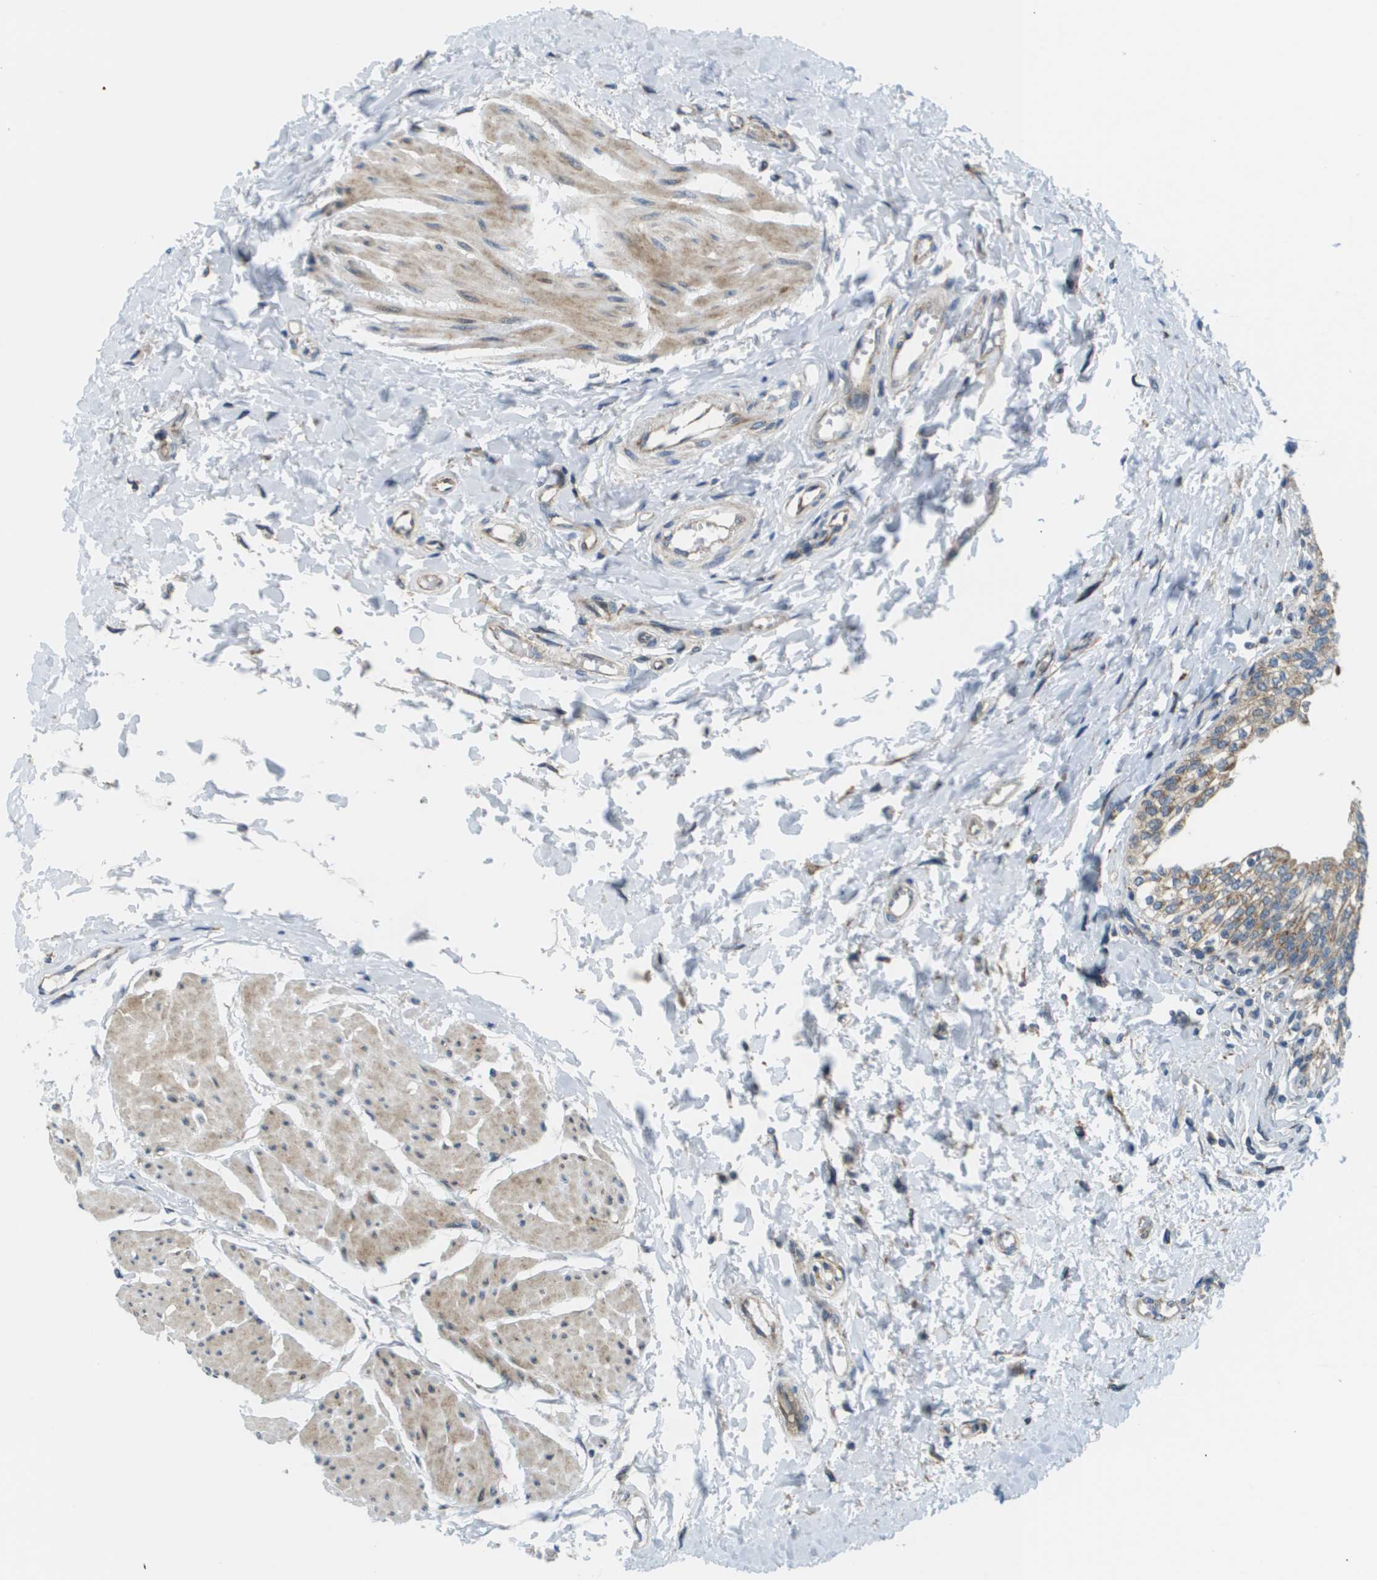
{"staining": {"intensity": "moderate", "quantity": "25%-75%", "location": "cytoplasmic/membranous"}, "tissue": "urinary bladder", "cell_type": "Urothelial cells", "image_type": "normal", "snomed": [{"axis": "morphology", "description": "Normal tissue, NOS"}, {"axis": "topography", "description": "Urinary bladder"}], "caption": "Immunohistochemistry (DAB (3,3'-diaminobenzidine)) staining of normal urinary bladder displays moderate cytoplasmic/membranous protein positivity in about 25%-75% of urothelial cells. The staining was performed using DAB, with brown indicating positive protein expression. Nuclei are stained blue with hematoxylin.", "gene": "KRT23", "patient": {"sex": "male", "age": 55}}